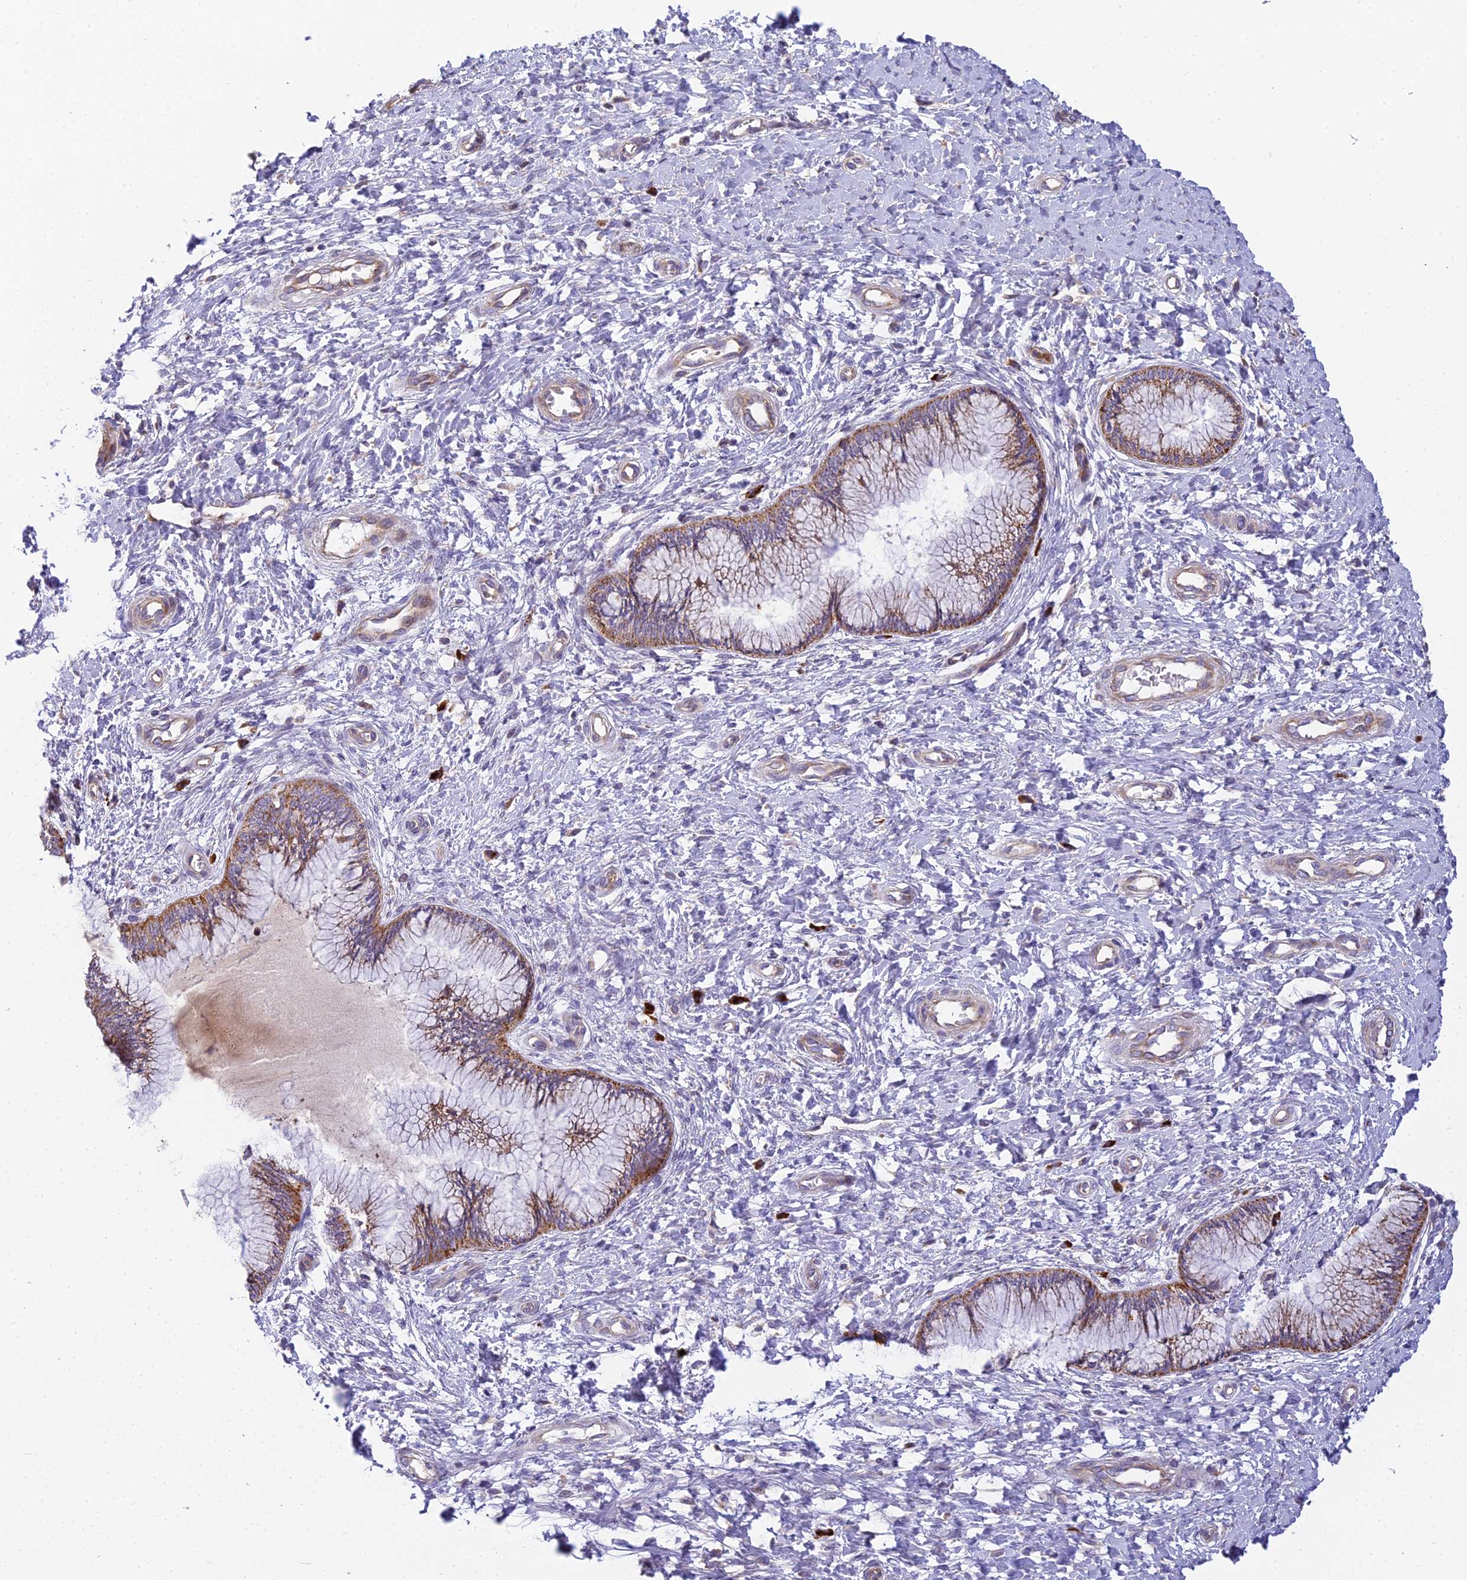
{"staining": {"intensity": "moderate", "quantity": "25%-75%", "location": "cytoplasmic/membranous"}, "tissue": "cervix", "cell_type": "Glandular cells", "image_type": "normal", "snomed": [{"axis": "morphology", "description": "Normal tissue, NOS"}, {"axis": "topography", "description": "Cervix"}], "caption": "Protein analysis of normal cervix exhibits moderate cytoplasmic/membranous expression in about 25%-75% of glandular cells.", "gene": "CLCN7", "patient": {"sex": "female", "age": 33}}